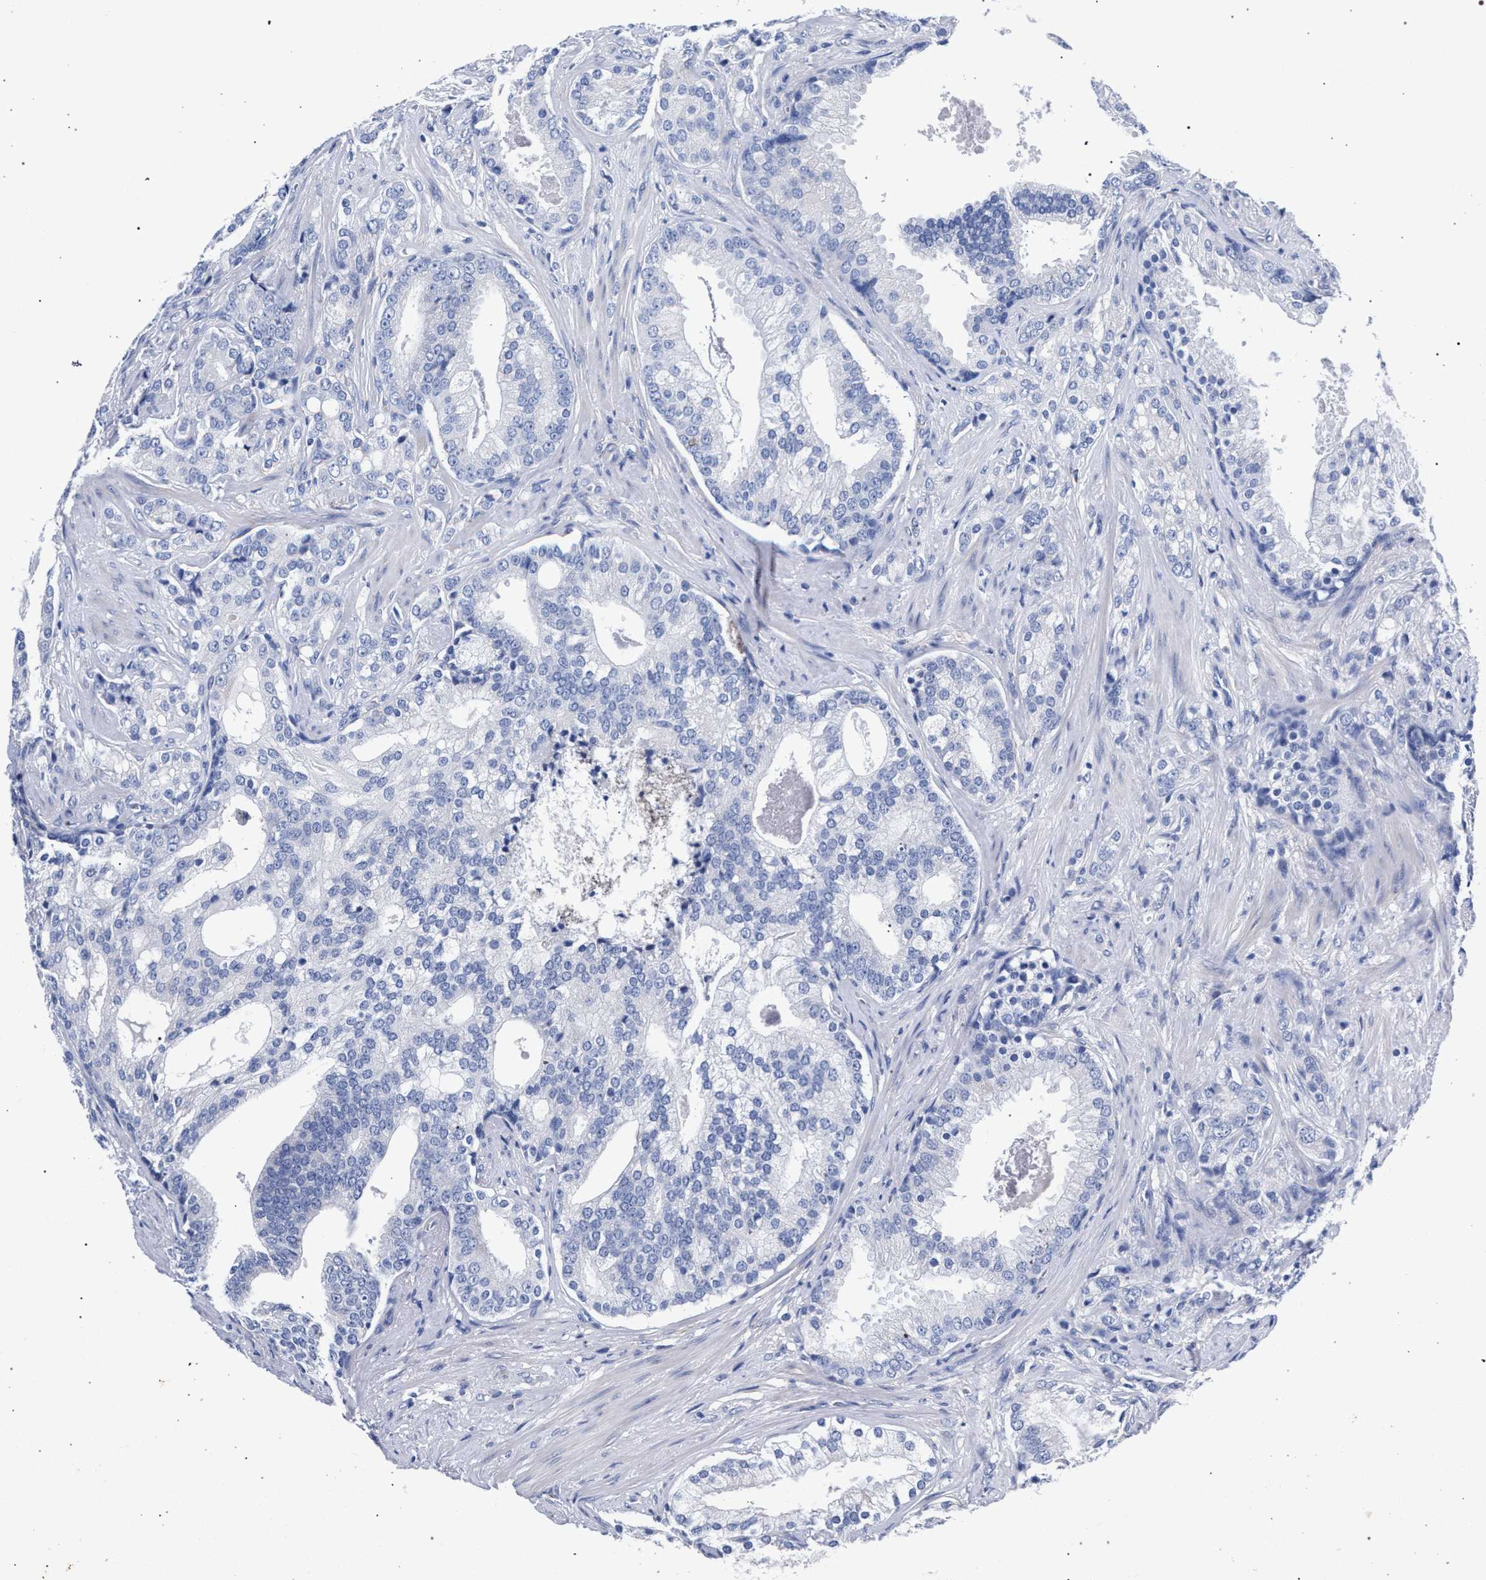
{"staining": {"intensity": "negative", "quantity": "none", "location": "none"}, "tissue": "prostate cancer", "cell_type": "Tumor cells", "image_type": "cancer", "snomed": [{"axis": "morphology", "description": "Adenocarcinoma, Low grade"}, {"axis": "topography", "description": "Prostate"}], "caption": "Immunohistochemical staining of human prostate low-grade adenocarcinoma exhibits no significant positivity in tumor cells.", "gene": "AKAP4", "patient": {"sex": "male", "age": 58}}